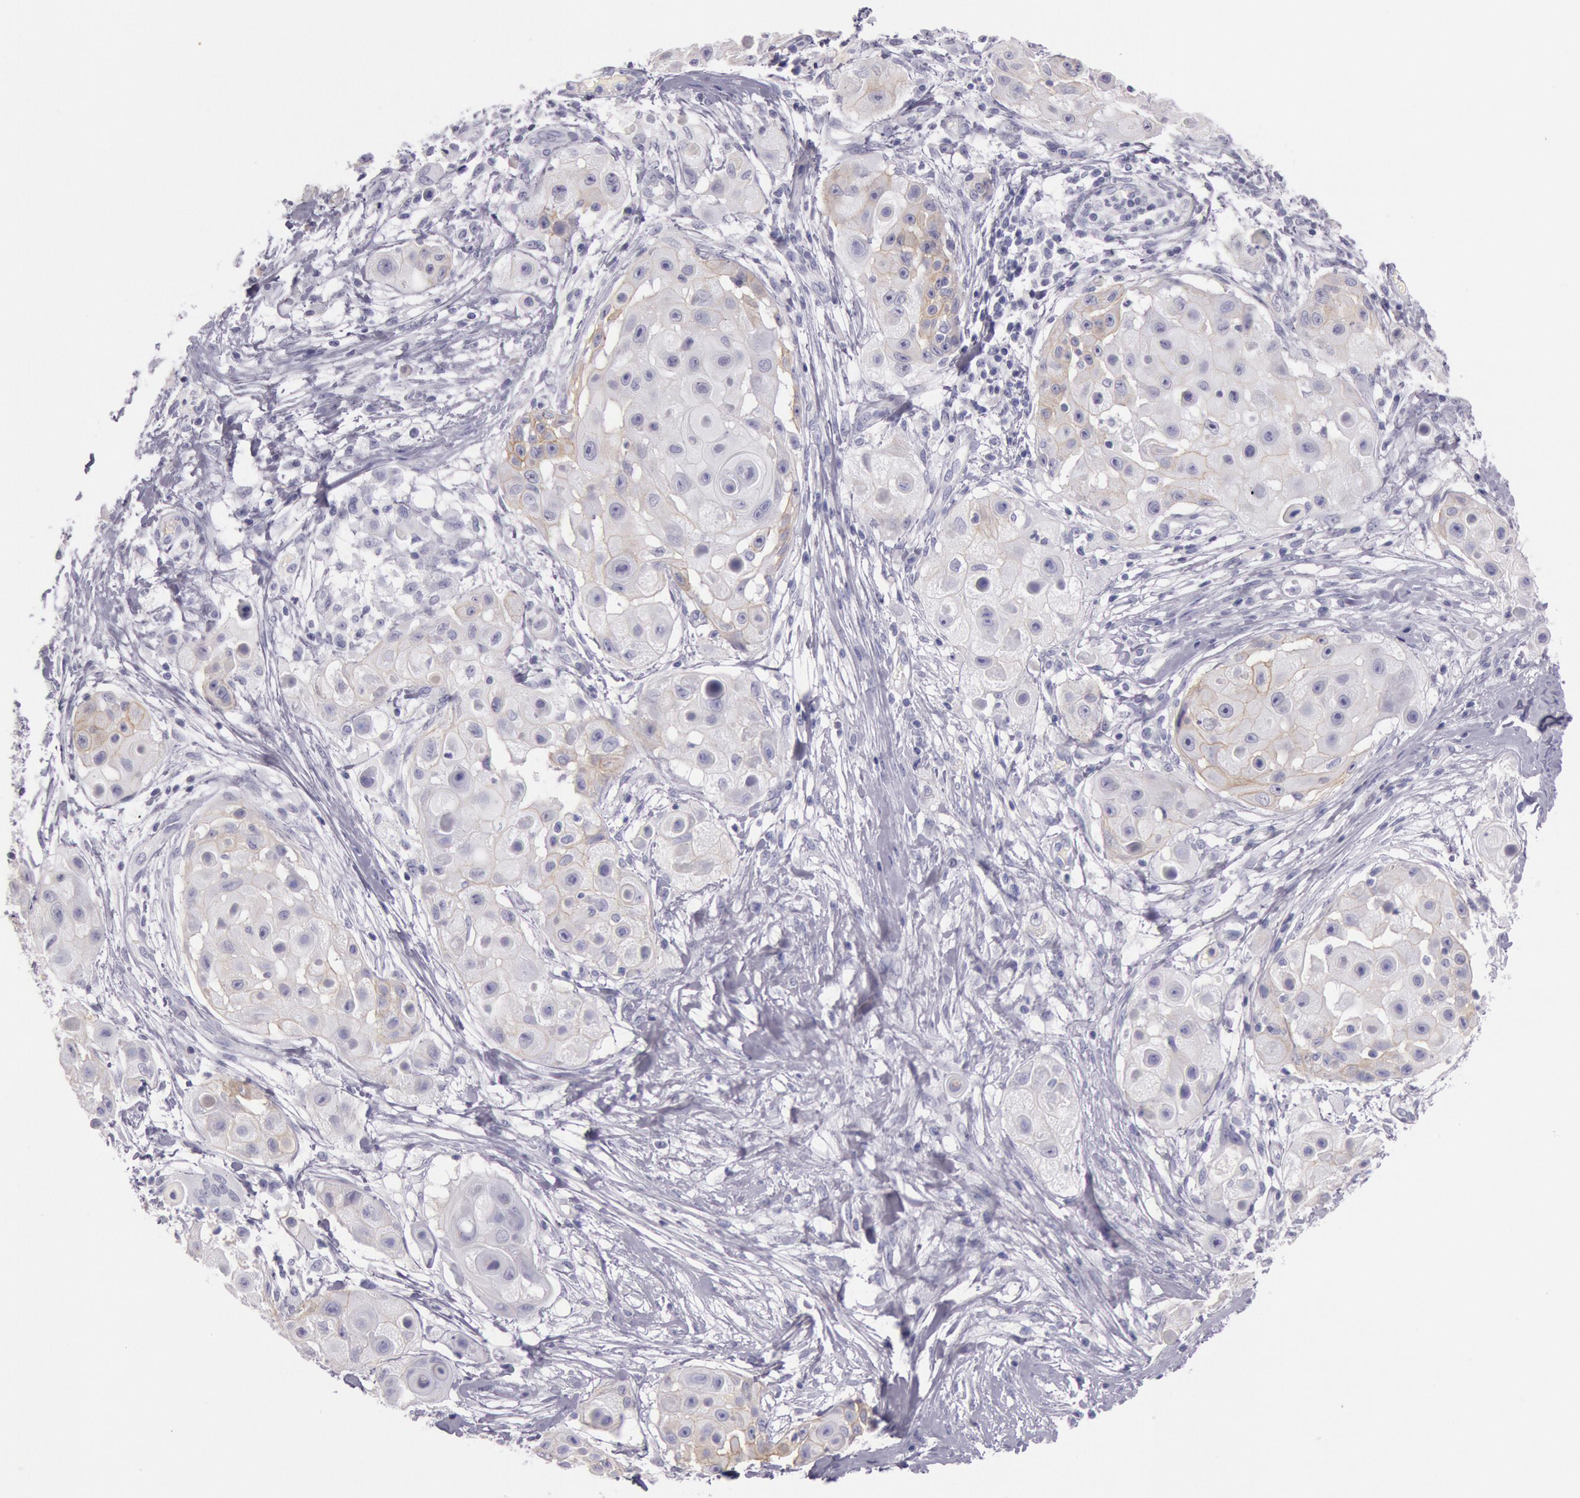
{"staining": {"intensity": "weak", "quantity": "<25%", "location": "cytoplasmic/membranous"}, "tissue": "skin cancer", "cell_type": "Tumor cells", "image_type": "cancer", "snomed": [{"axis": "morphology", "description": "Squamous cell carcinoma, NOS"}, {"axis": "topography", "description": "Skin"}], "caption": "Immunohistochemical staining of human skin squamous cell carcinoma reveals no significant staining in tumor cells.", "gene": "EGFR", "patient": {"sex": "female", "age": 57}}